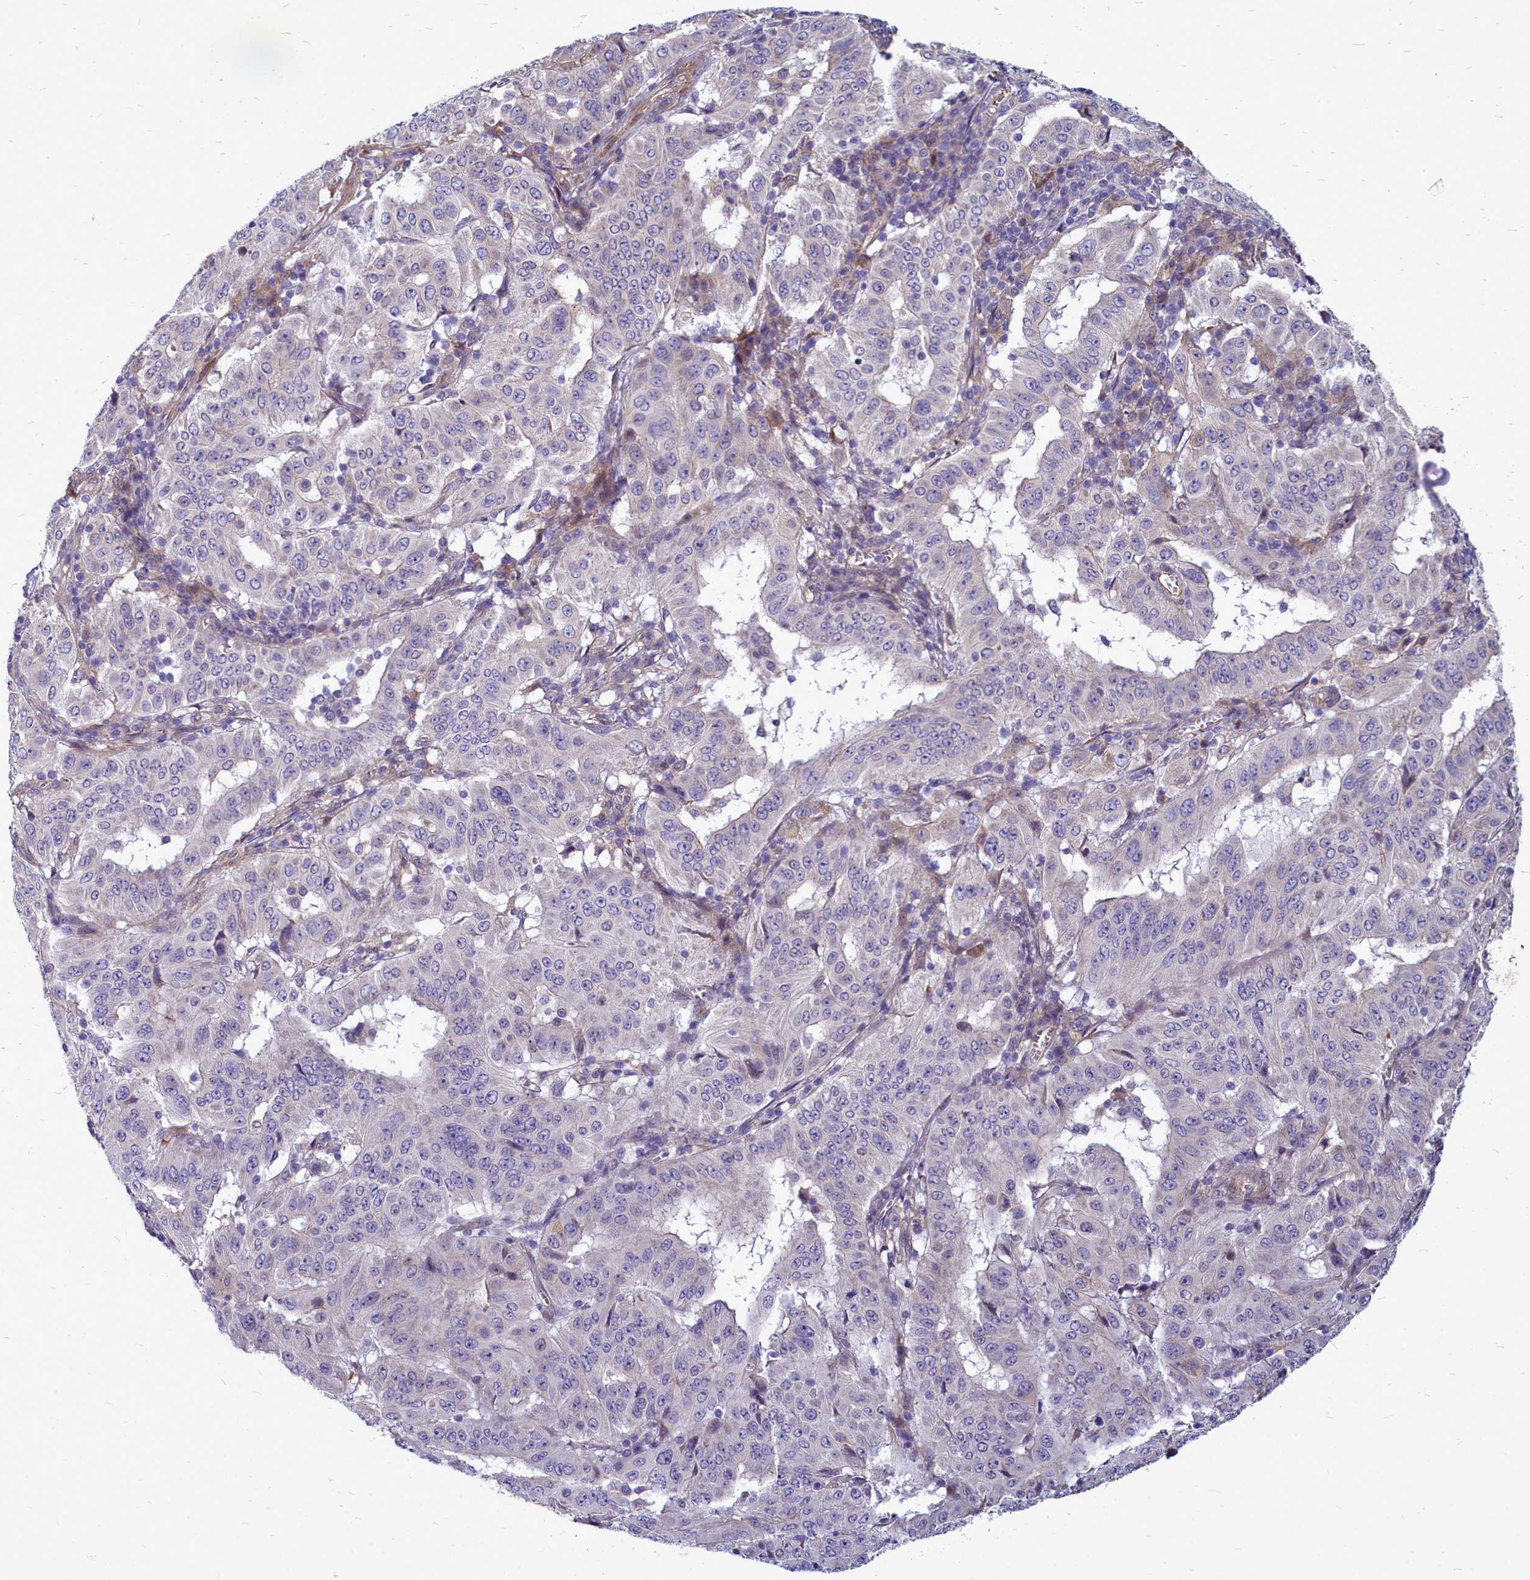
{"staining": {"intensity": "negative", "quantity": "none", "location": "none"}, "tissue": "pancreatic cancer", "cell_type": "Tumor cells", "image_type": "cancer", "snomed": [{"axis": "morphology", "description": "Adenocarcinoma, NOS"}, {"axis": "topography", "description": "Pancreas"}], "caption": "High magnification brightfield microscopy of pancreatic cancer stained with DAB (3,3'-diaminobenzidine) (brown) and counterstained with hematoxylin (blue): tumor cells show no significant positivity.", "gene": "SMPD4", "patient": {"sex": "male", "age": 63}}